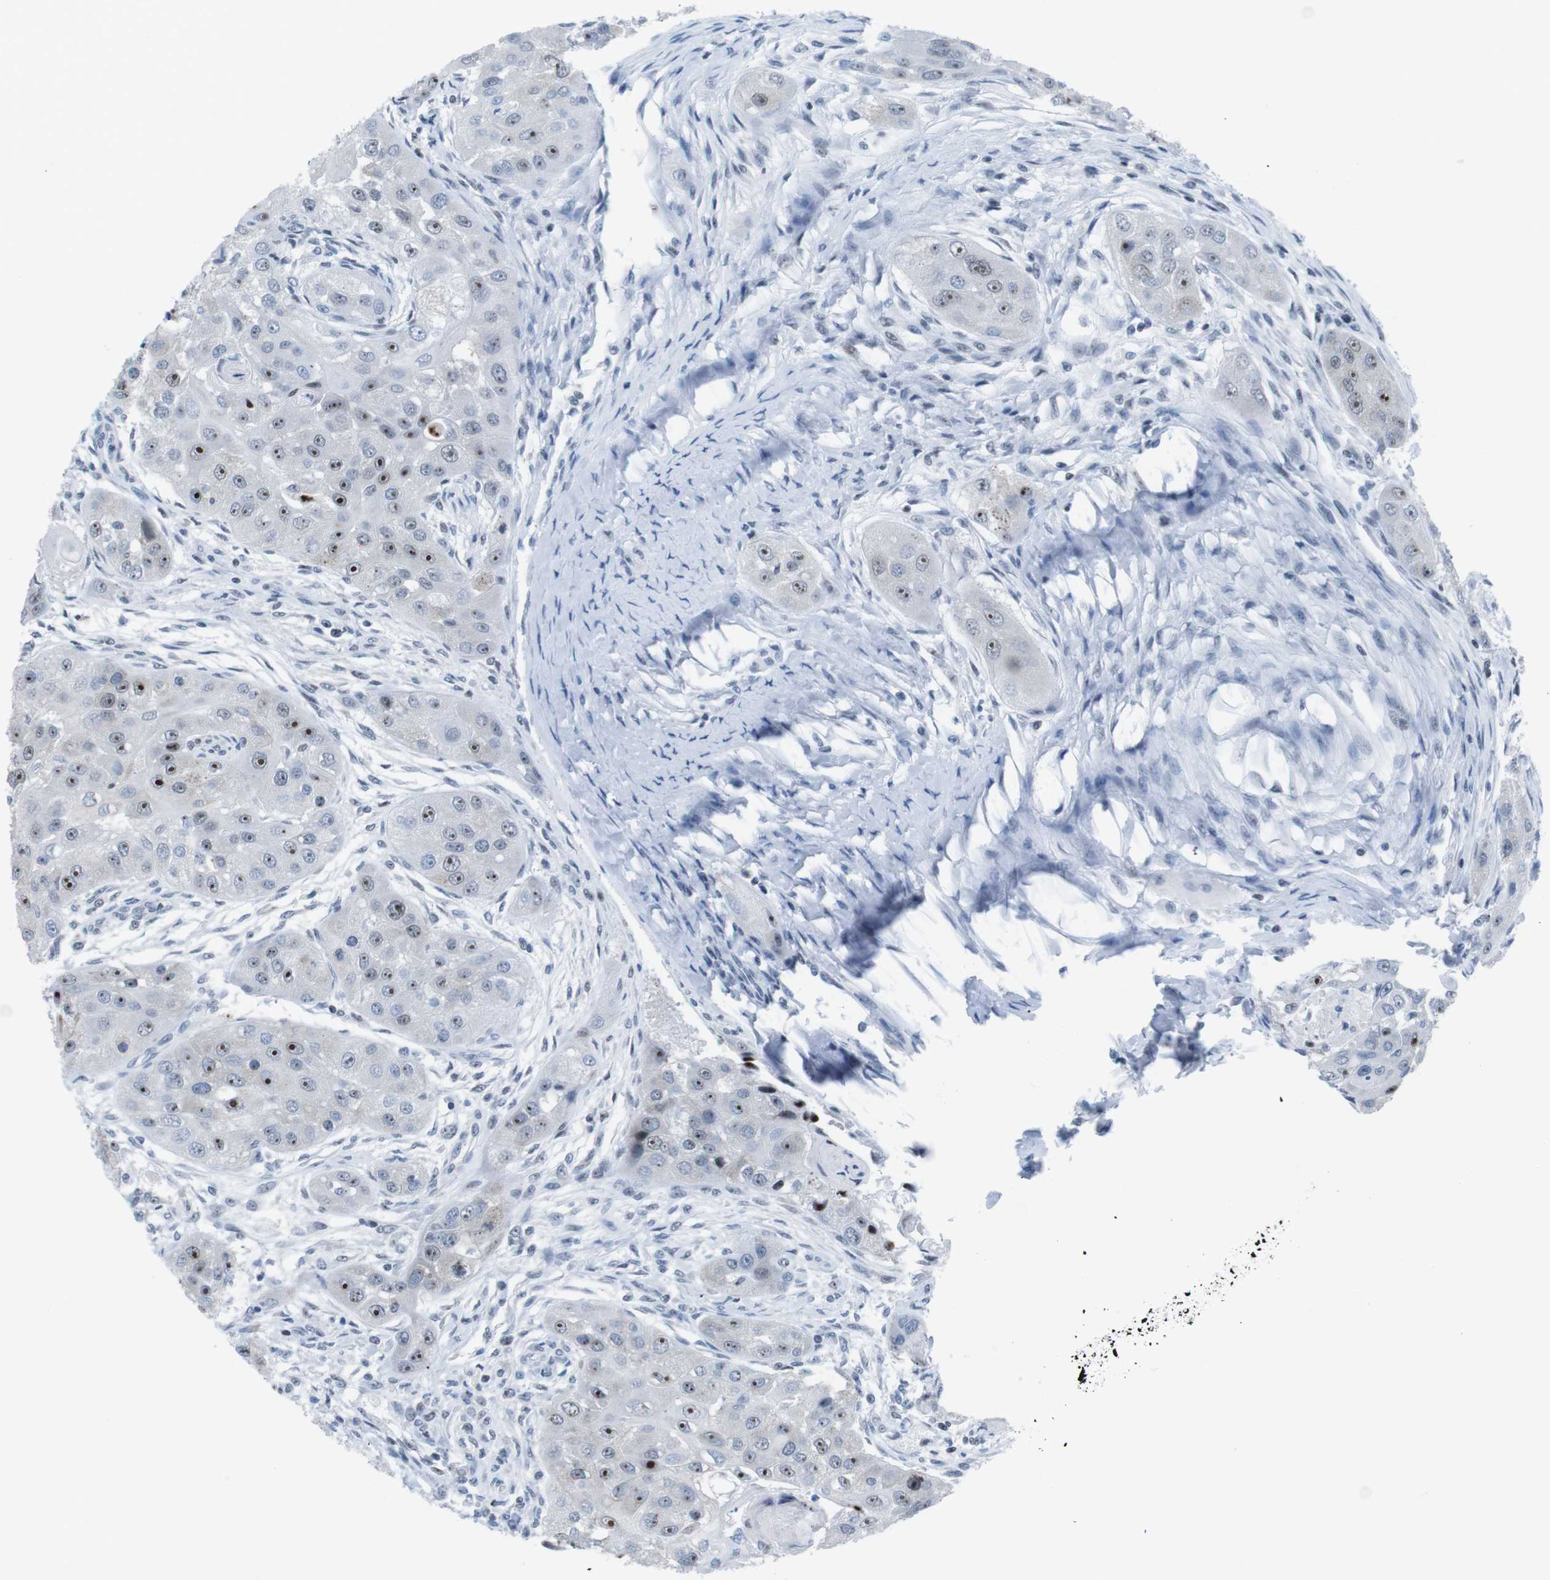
{"staining": {"intensity": "strong", "quantity": ">75%", "location": "nuclear"}, "tissue": "head and neck cancer", "cell_type": "Tumor cells", "image_type": "cancer", "snomed": [{"axis": "morphology", "description": "Normal tissue, NOS"}, {"axis": "morphology", "description": "Squamous cell carcinoma, NOS"}, {"axis": "topography", "description": "Skeletal muscle"}, {"axis": "topography", "description": "Head-Neck"}], "caption": "Approximately >75% of tumor cells in human head and neck squamous cell carcinoma exhibit strong nuclear protein staining as visualized by brown immunohistochemical staining.", "gene": "NIFK", "patient": {"sex": "male", "age": 51}}